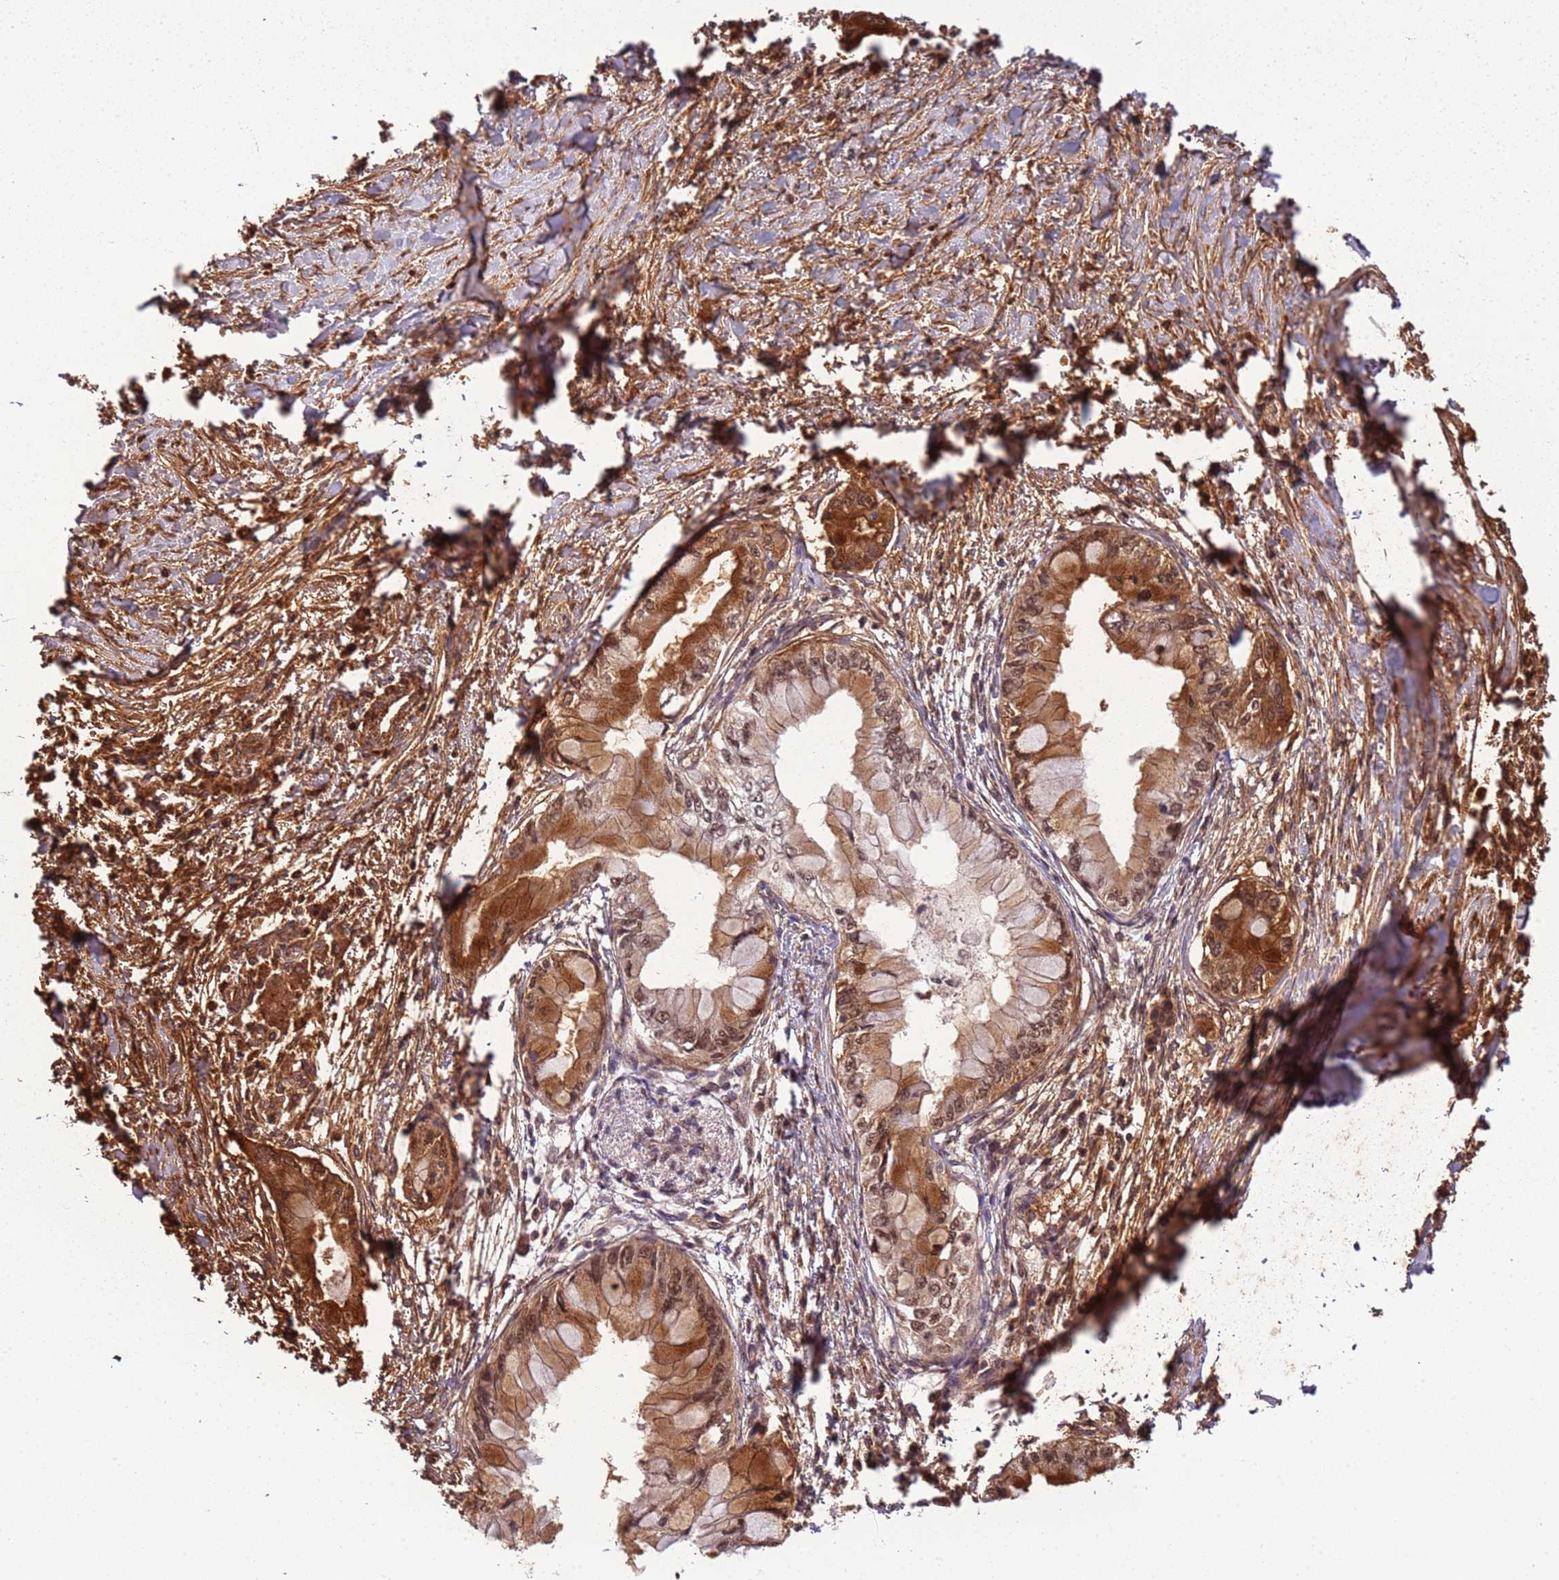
{"staining": {"intensity": "moderate", "quantity": ">75%", "location": "cytoplasmic/membranous,nuclear"}, "tissue": "pancreatic cancer", "cell_type": "Tumor cells", "image_type": "cancer", "snomed": [{"axis": "morphology", "description": "Adenocarcinoma, NOS"}, {"axis": "topography", "description": "Pancreas"}], "caption": "Protein staining shows moderate cytoplasmic/membranous and nuclear expression in about >75% of tumor cells in adenocarcinoma (pancreatic).", "gene": "POLR3H", "patient": {"sex": "male", "age": 48}}